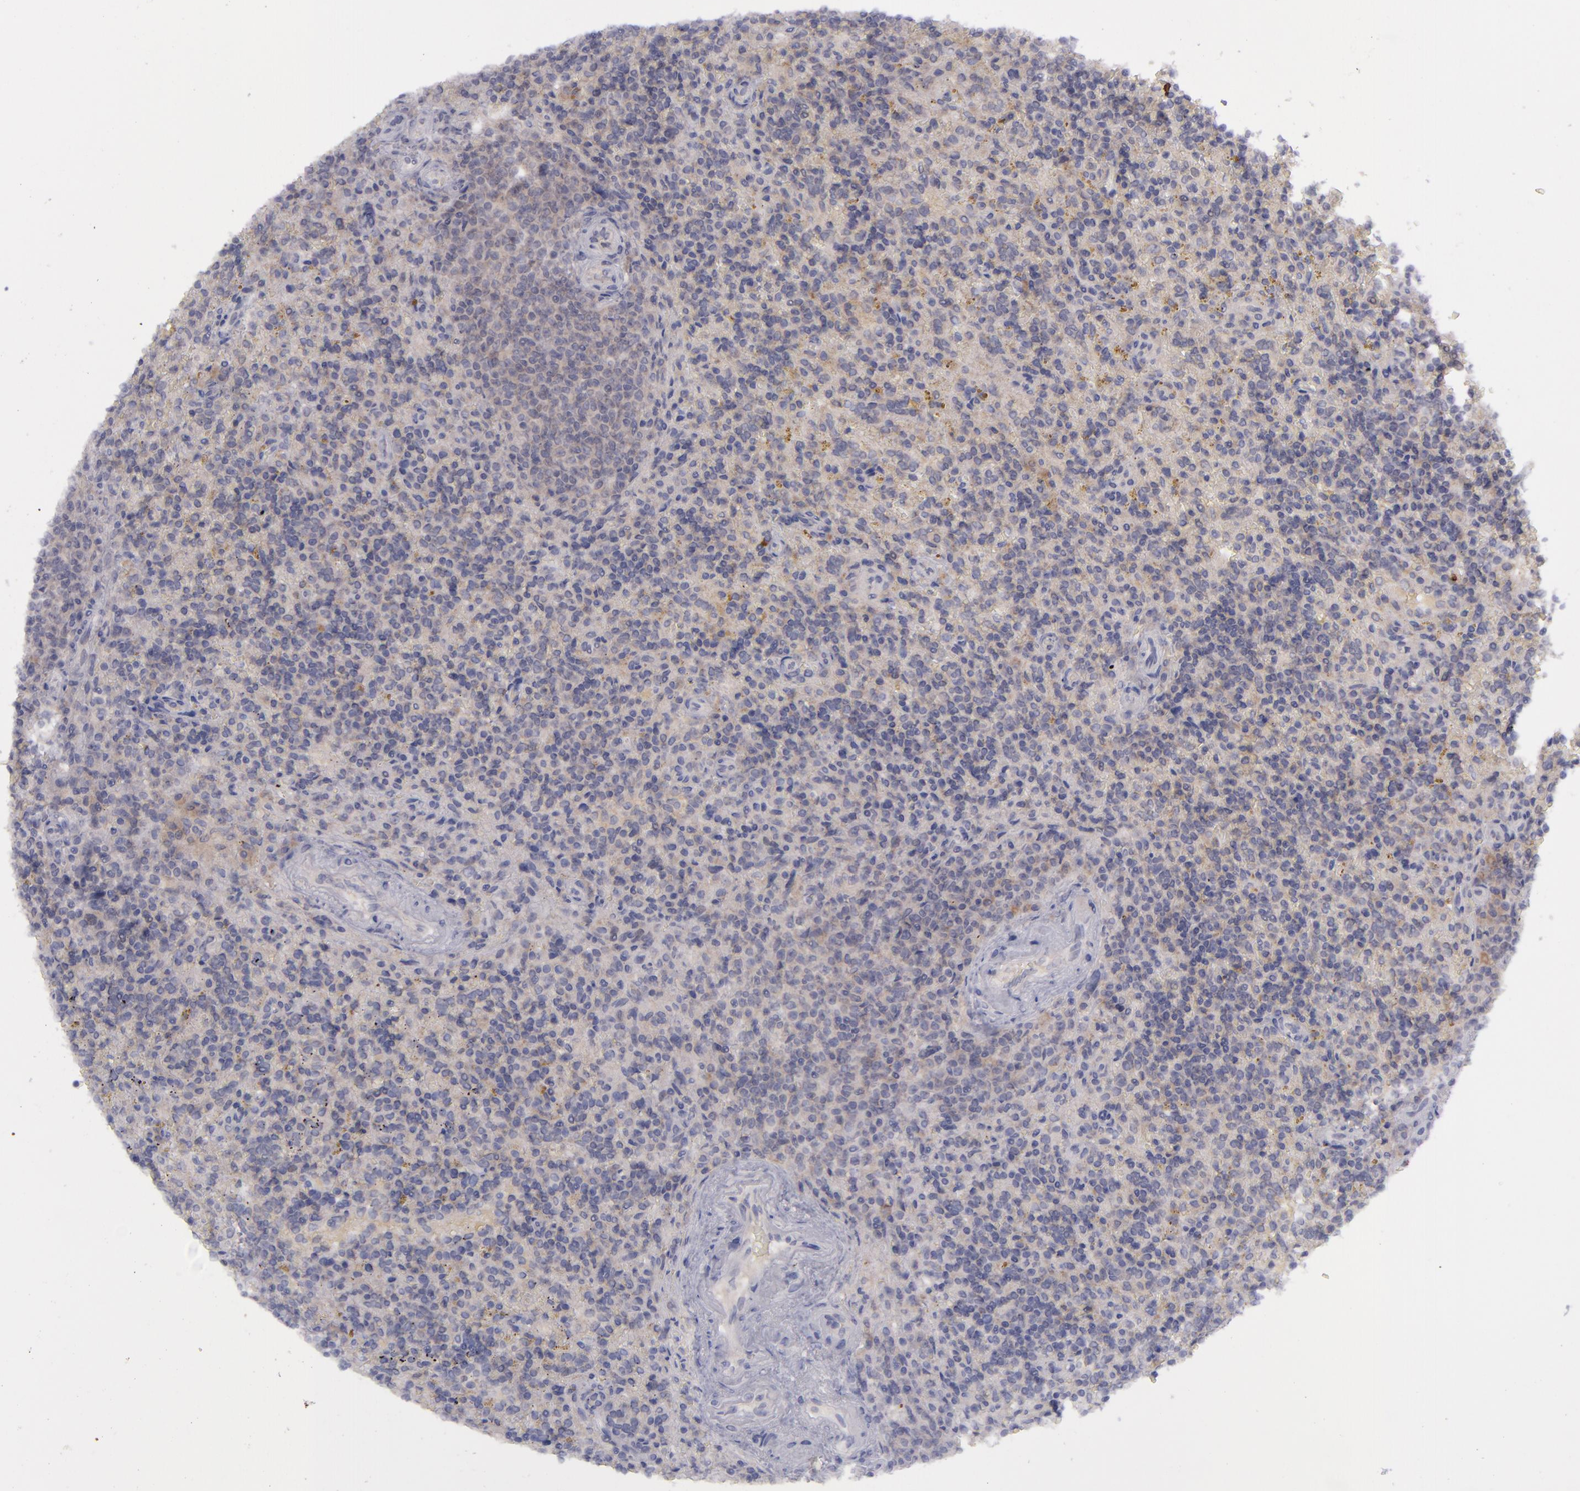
{"staining": {"intensity": "weak", "quantity": "<25%", "location": "cytoplasmic/membranous"}, "tissue": "lymphoma", "cell_type": "Tumor cells", "image_type": "cancer", "snomed": [{"axis": "morphology", "description": "Malignant lymphoma, non-Hodgkin's type, Low grade"}, {"axis": "topography", "description": "Spleen"}], "caption": "Protein analysis of lymphoma reveals no significant positivity in tumor cells. Nuclei are stained in blue.", "gene": "EVPL", "patient": {"sex": "male", "age": 67}}